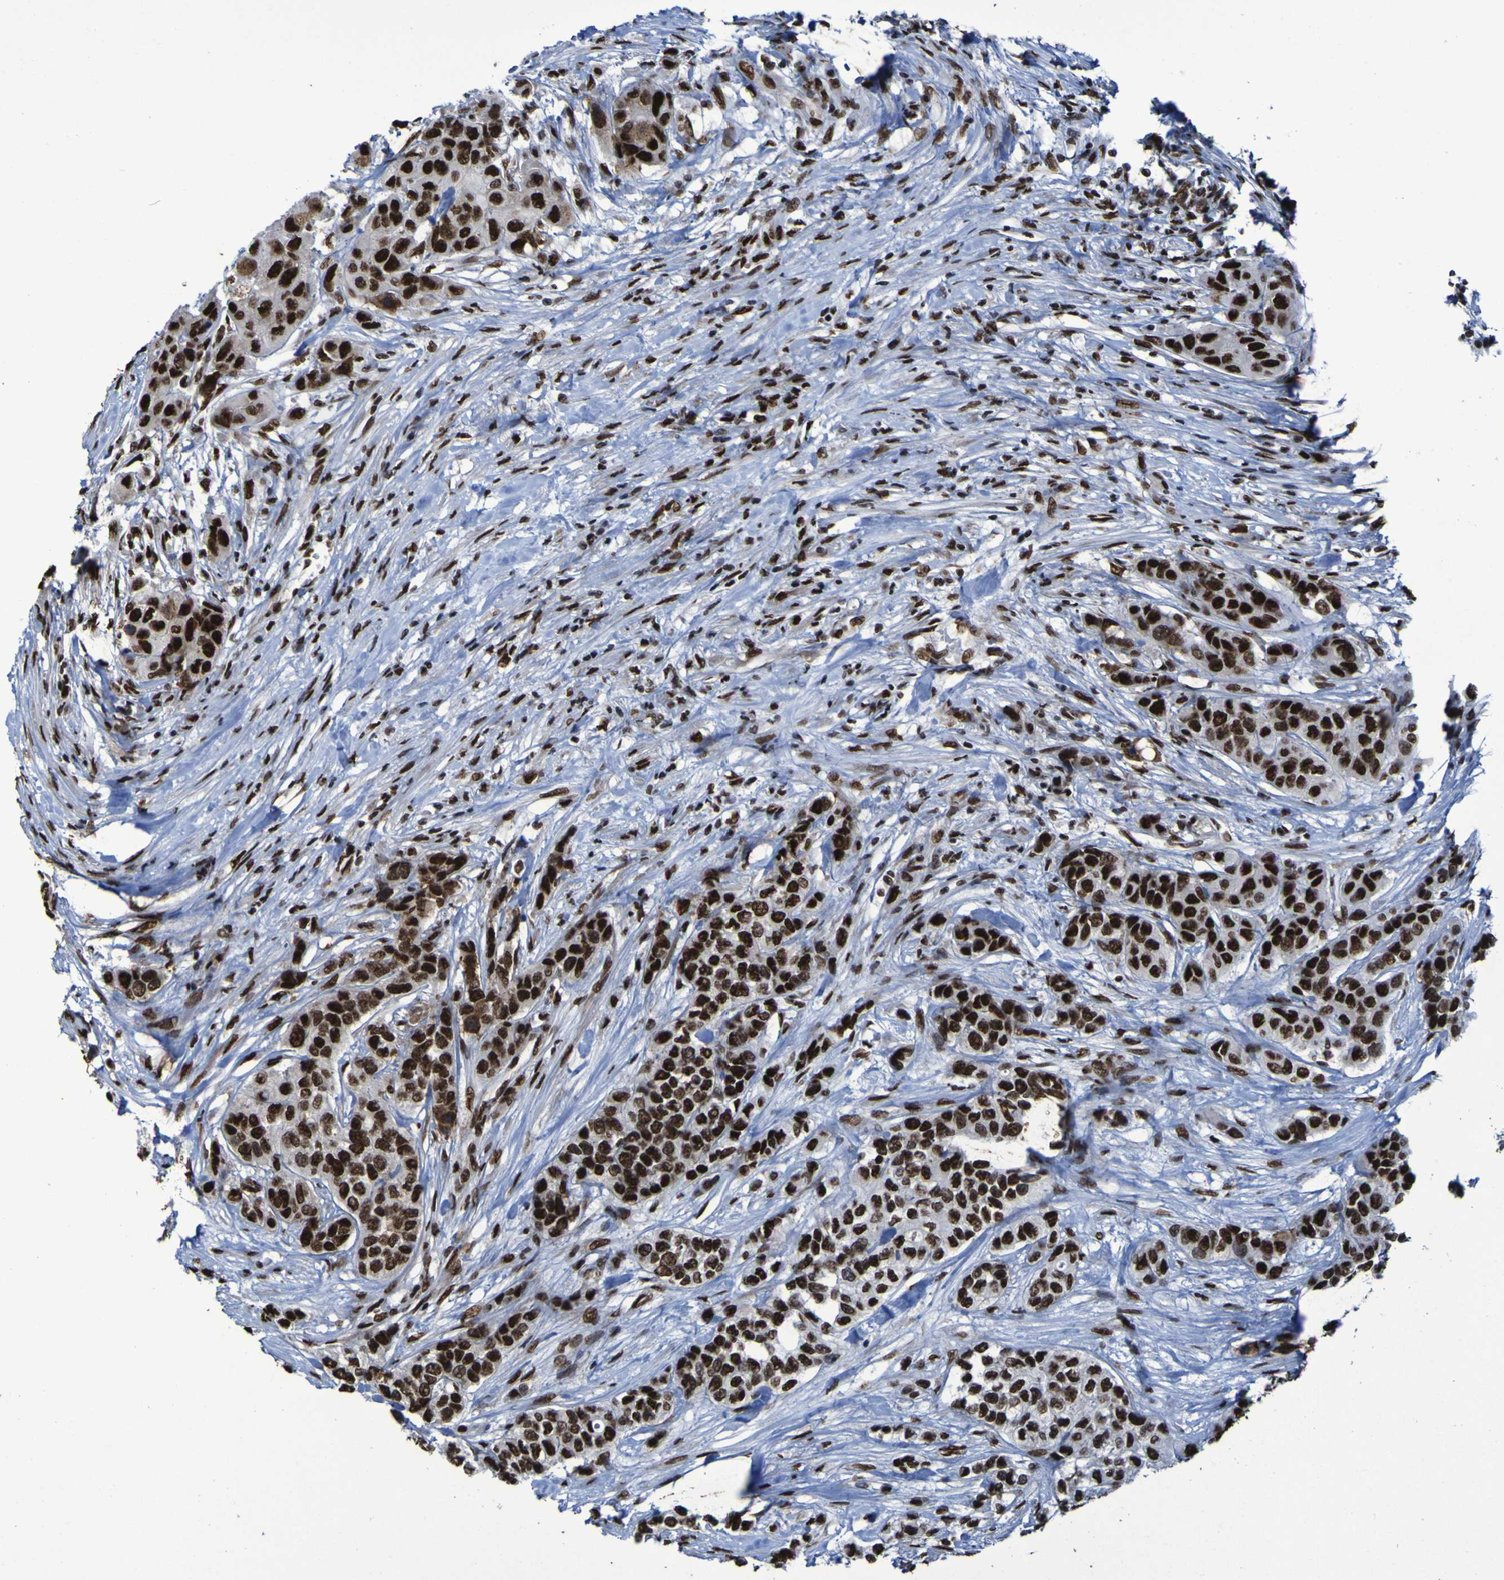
{"staining": {"intensity": "strong", "quantity": ">75%", "location": "nuclear"}, "tissue": "urothelial cancer", "cell_type": "Tumor cells", "image_type": "cancer", "snomed": [{"axis": "morphology", "description": "Urothelial carcinoma, High grade"}, {"axis": "topography", "description": "Urinary bladder"}], "caption": "Brown immunohistochemical staining in human urothelial cancer exhibits strong nuclear positivity in about >75% of tumor cells. The staining was performed using DAB to visualize the protein expression in brown, while the nuclei were stained in blue with hematoxylin (Magnification: 20x).", "gene": "HNRNPR", "patient": {"sex": "female", "age": 56}}